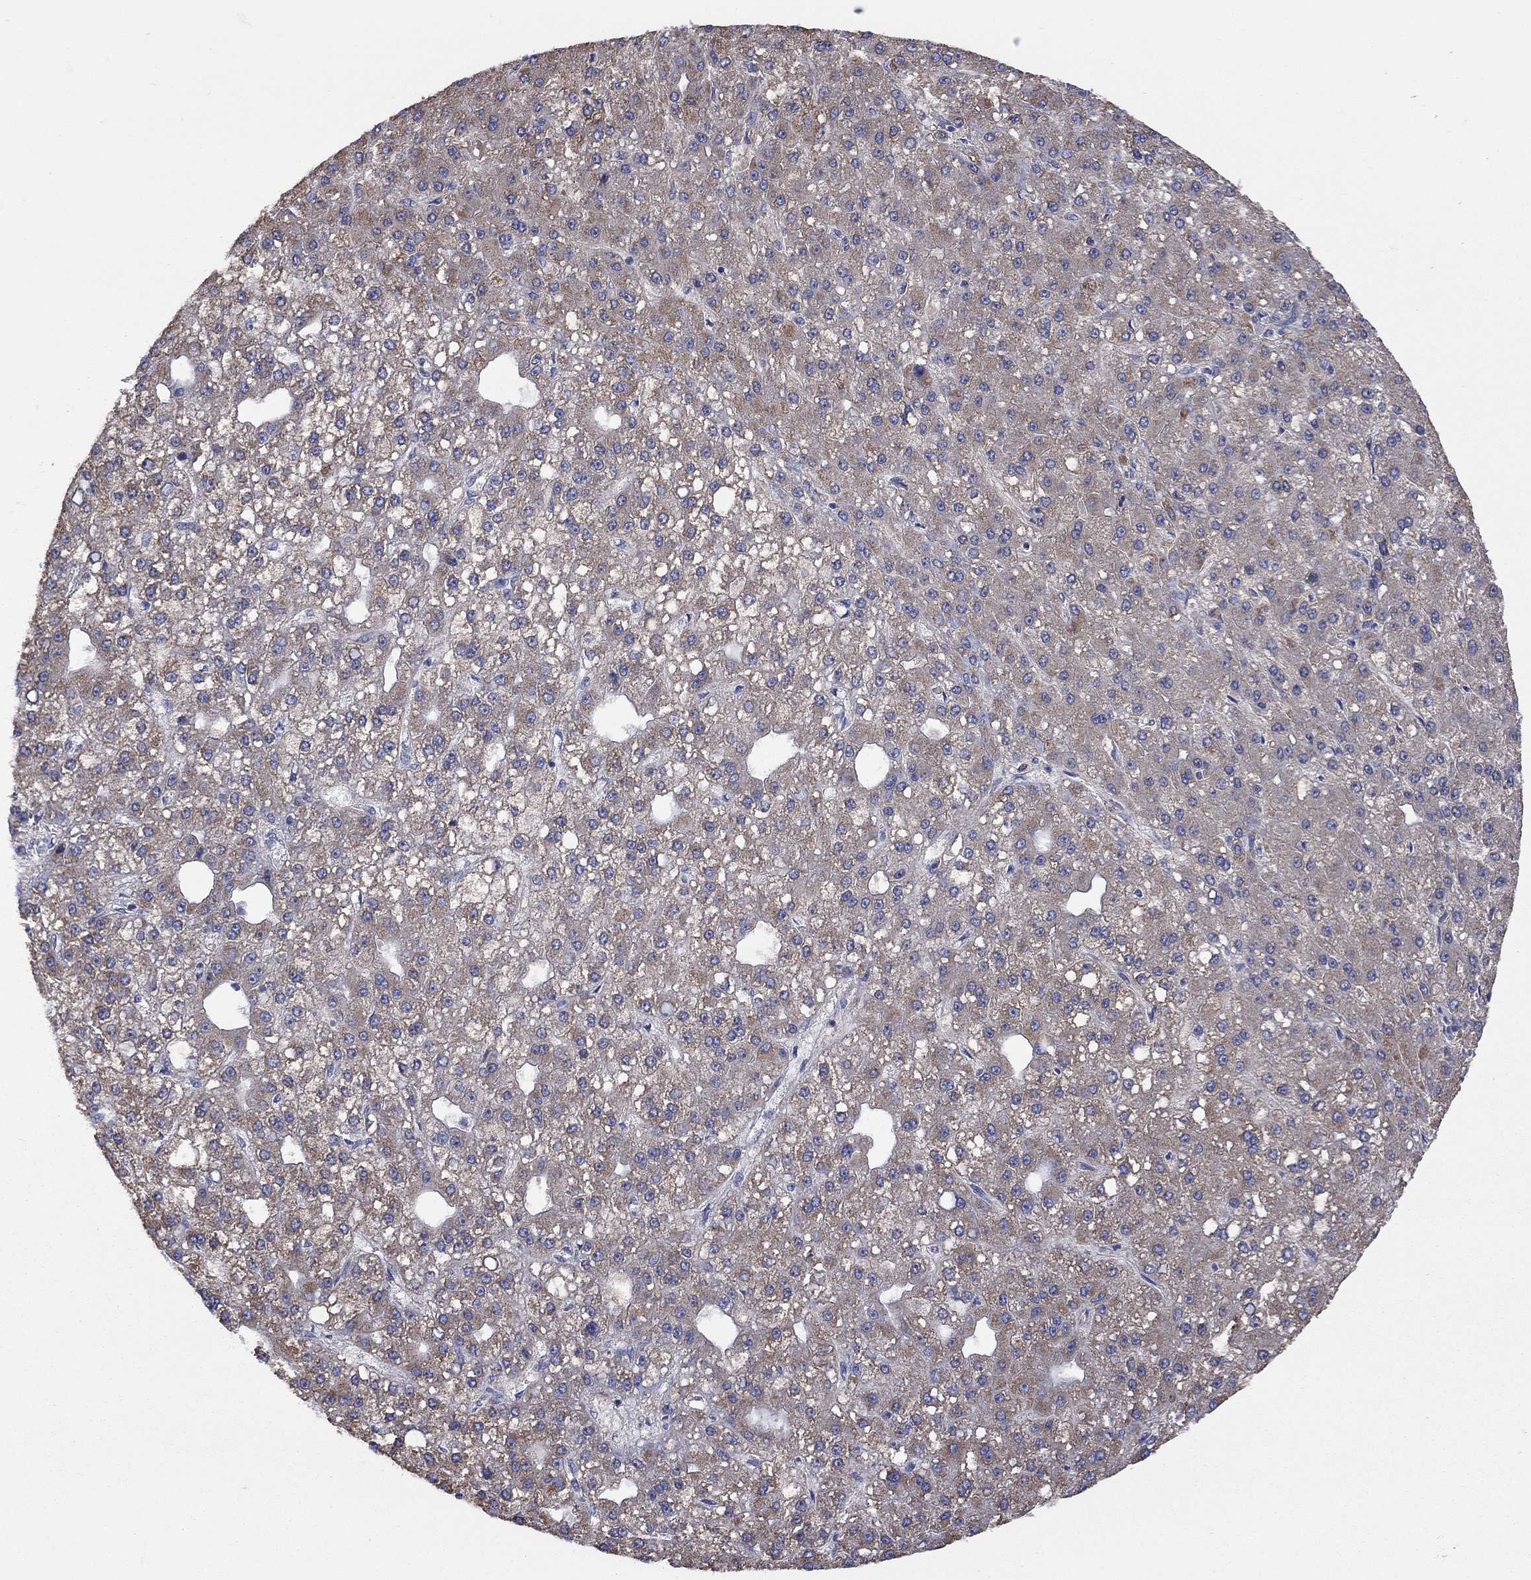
{"staining": {"intensity": "moderate", "quantity": ">75%", "location": "cytoplasmic/membranous"}, "tissue": "liver cancer", "cell_type": "Tumor cells", "image_type": "cancer", "snomed": [{"axis": "morphology", "description": "Carcinoma, Hepatocellular, NOS"}, {"axis": "topography", "description": "Liver"}], "caption": "Liver cancer stained for a protein (brown) exhibits moderate cytoplasmic/membranous positive expression in about >75% of tumor cells.", "gene": "CLVS1", "patient": {"sex": "male", "age": 67}}